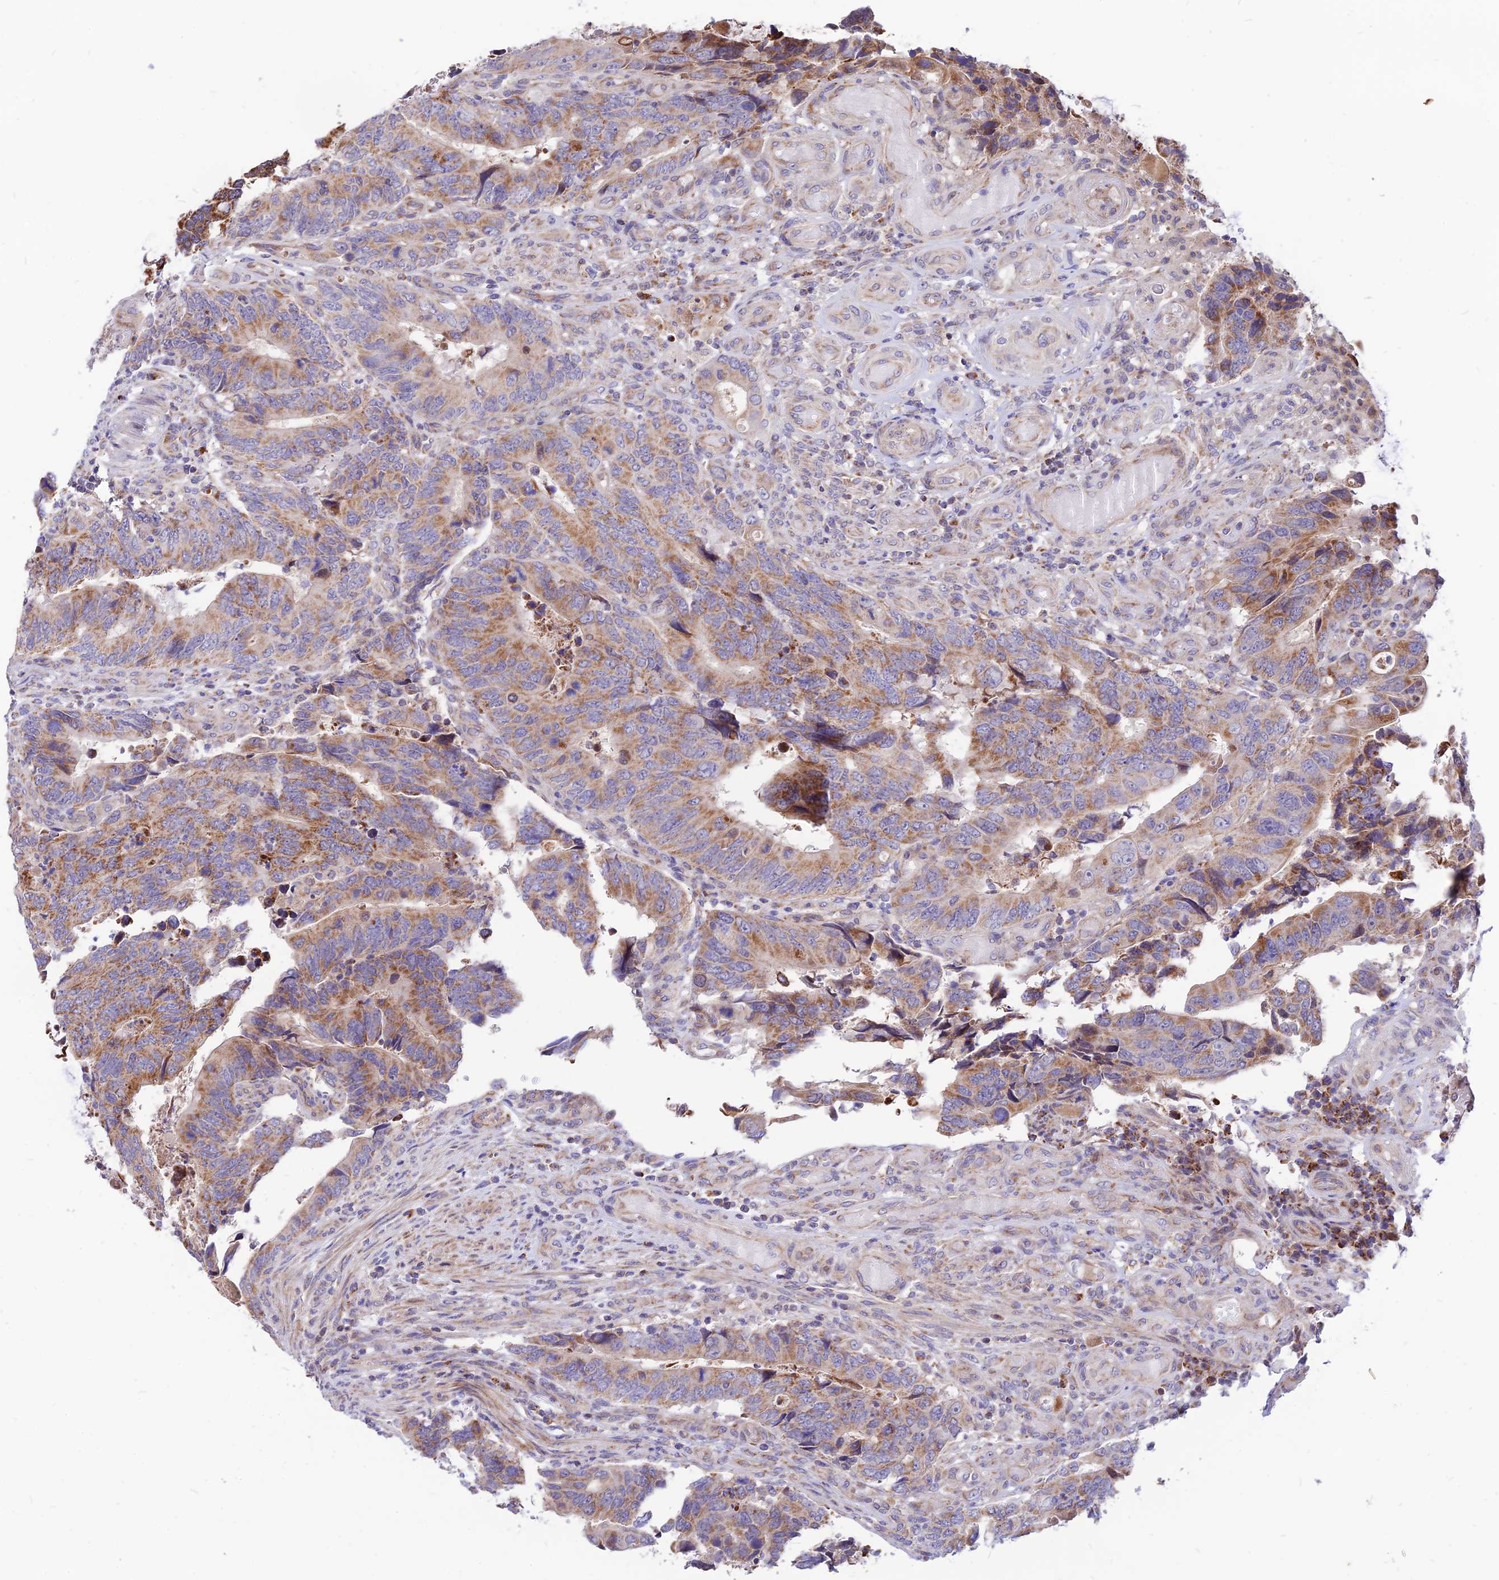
{"staining": {"intensity": "moderate", "quantity": ">75%", "location": "cytoplasmic/membranous"}, "tissue": "colorectal cancer", "cell_type": "Tumor cells", "image_type": "cancer", "snomed": [{"axis": "morphology", "description": "Adenocarcinoma, NOS"}, {"axis": "topography", "description": "Colon"}], "caption": "Immunohistochemical staining of colorectal adenocarcinoma demonstrates medium levels of moderate cytoplasmic/membranous positivity in approximately >75% of tumor cells.", "gene": "ECI1", "patient": {"sex": "male", "age": 87}}